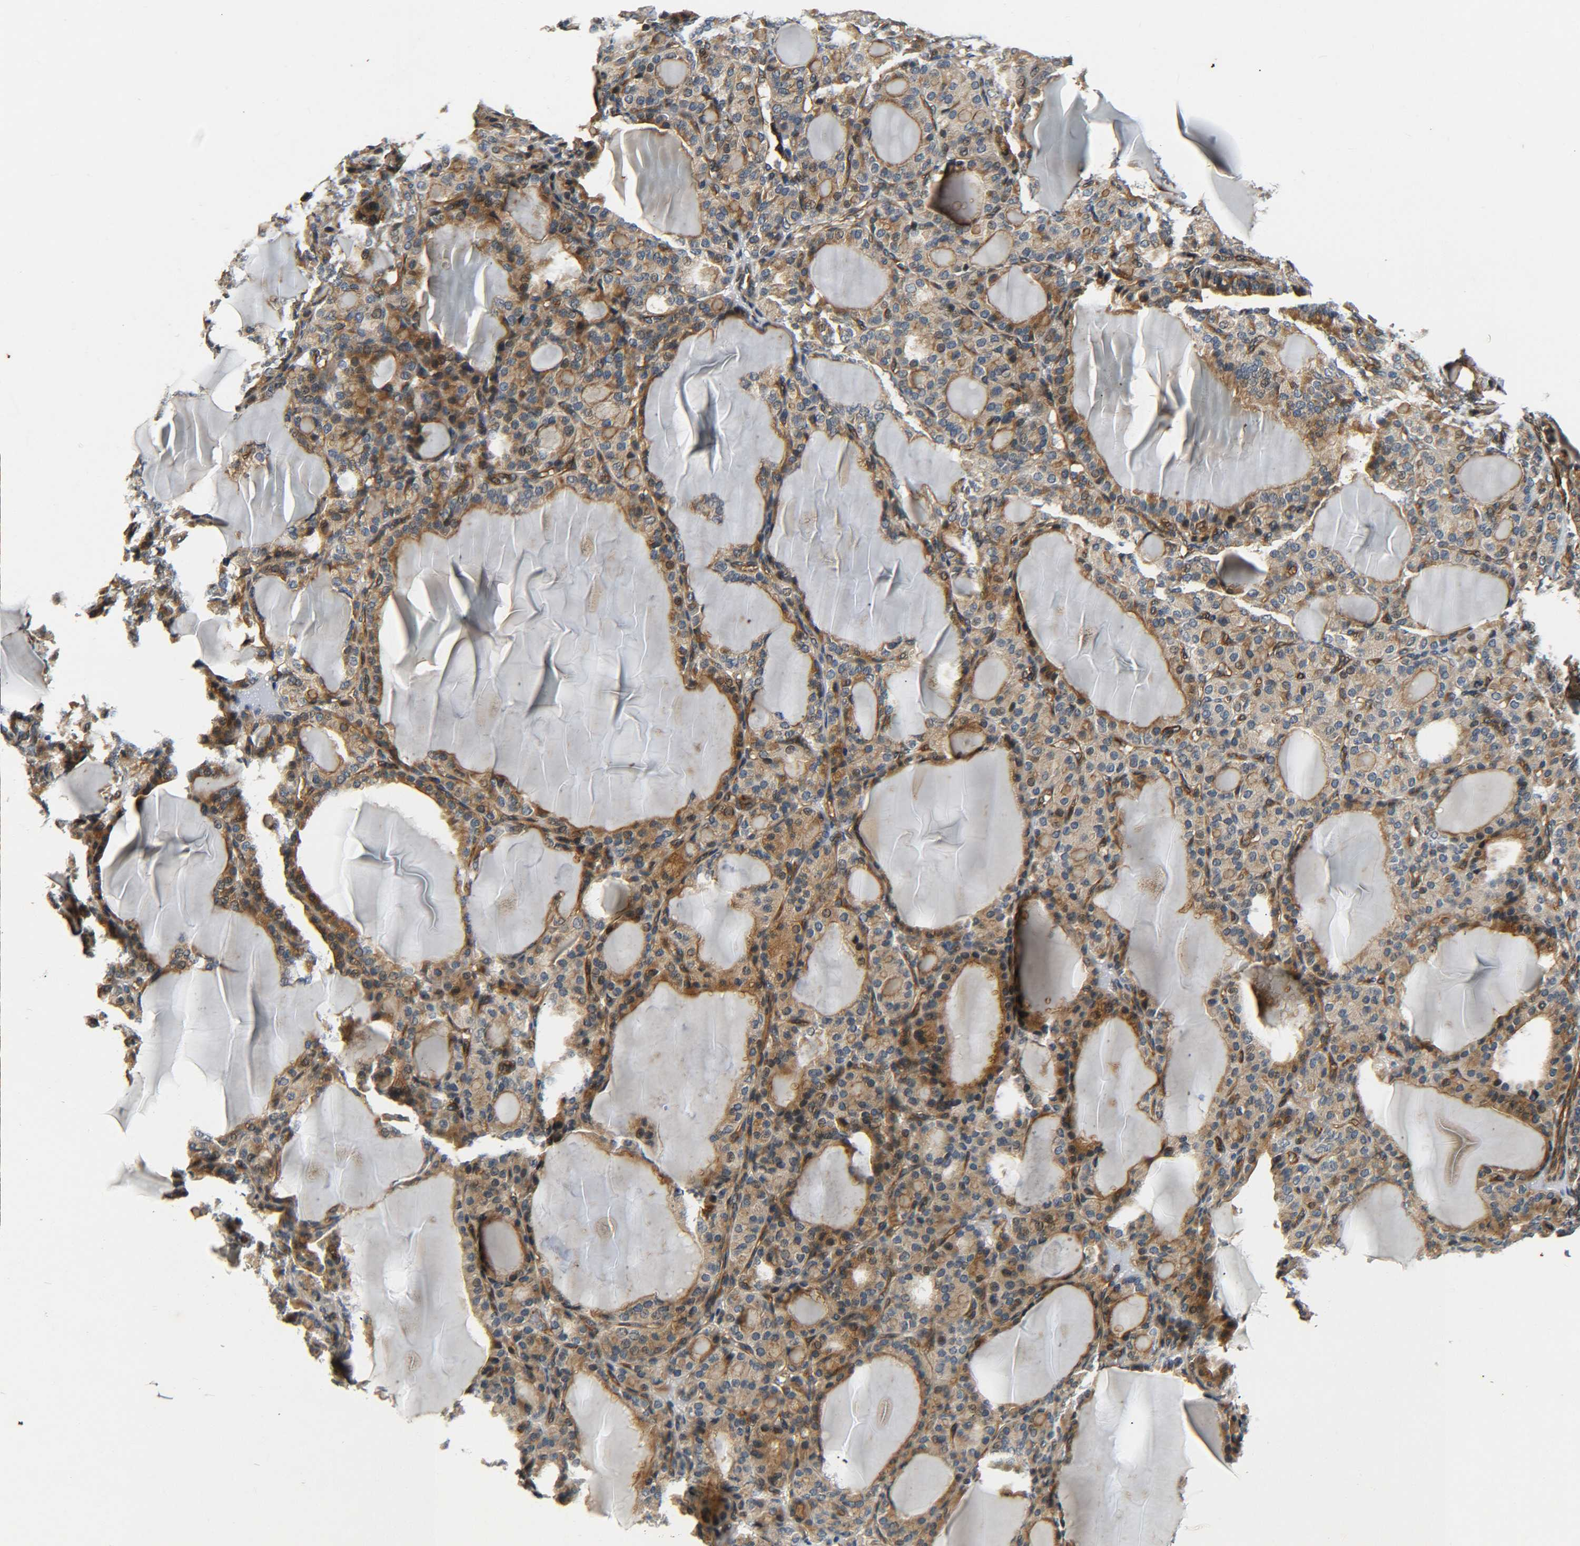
{"staining": {"intensity": "moderate", "quantity": ">75%", "location": "cytoplasmic/membranous"}, "tissue": "thyroid gland", "cell_type": "Glandular cells", "image_type": "normal", "snomed": [{"axis": "morphology", "description": "Normal tissue, NOS"}, {"axis": "topography", "description": "Thyroid gland"}], "caption": "Immunohistochemical staining of unremarkable thyroid gland exhibits >75% levels of moderate cytoplasmic/membranous protein positivity in approximately >75% of glandular cells. Using DAB (brown) and hematoxylin (blue) stains, captured at high magnification using brightfield microscopy.", "gene": "MEIS1", "patient": {"sex": "female", "age": 28}}